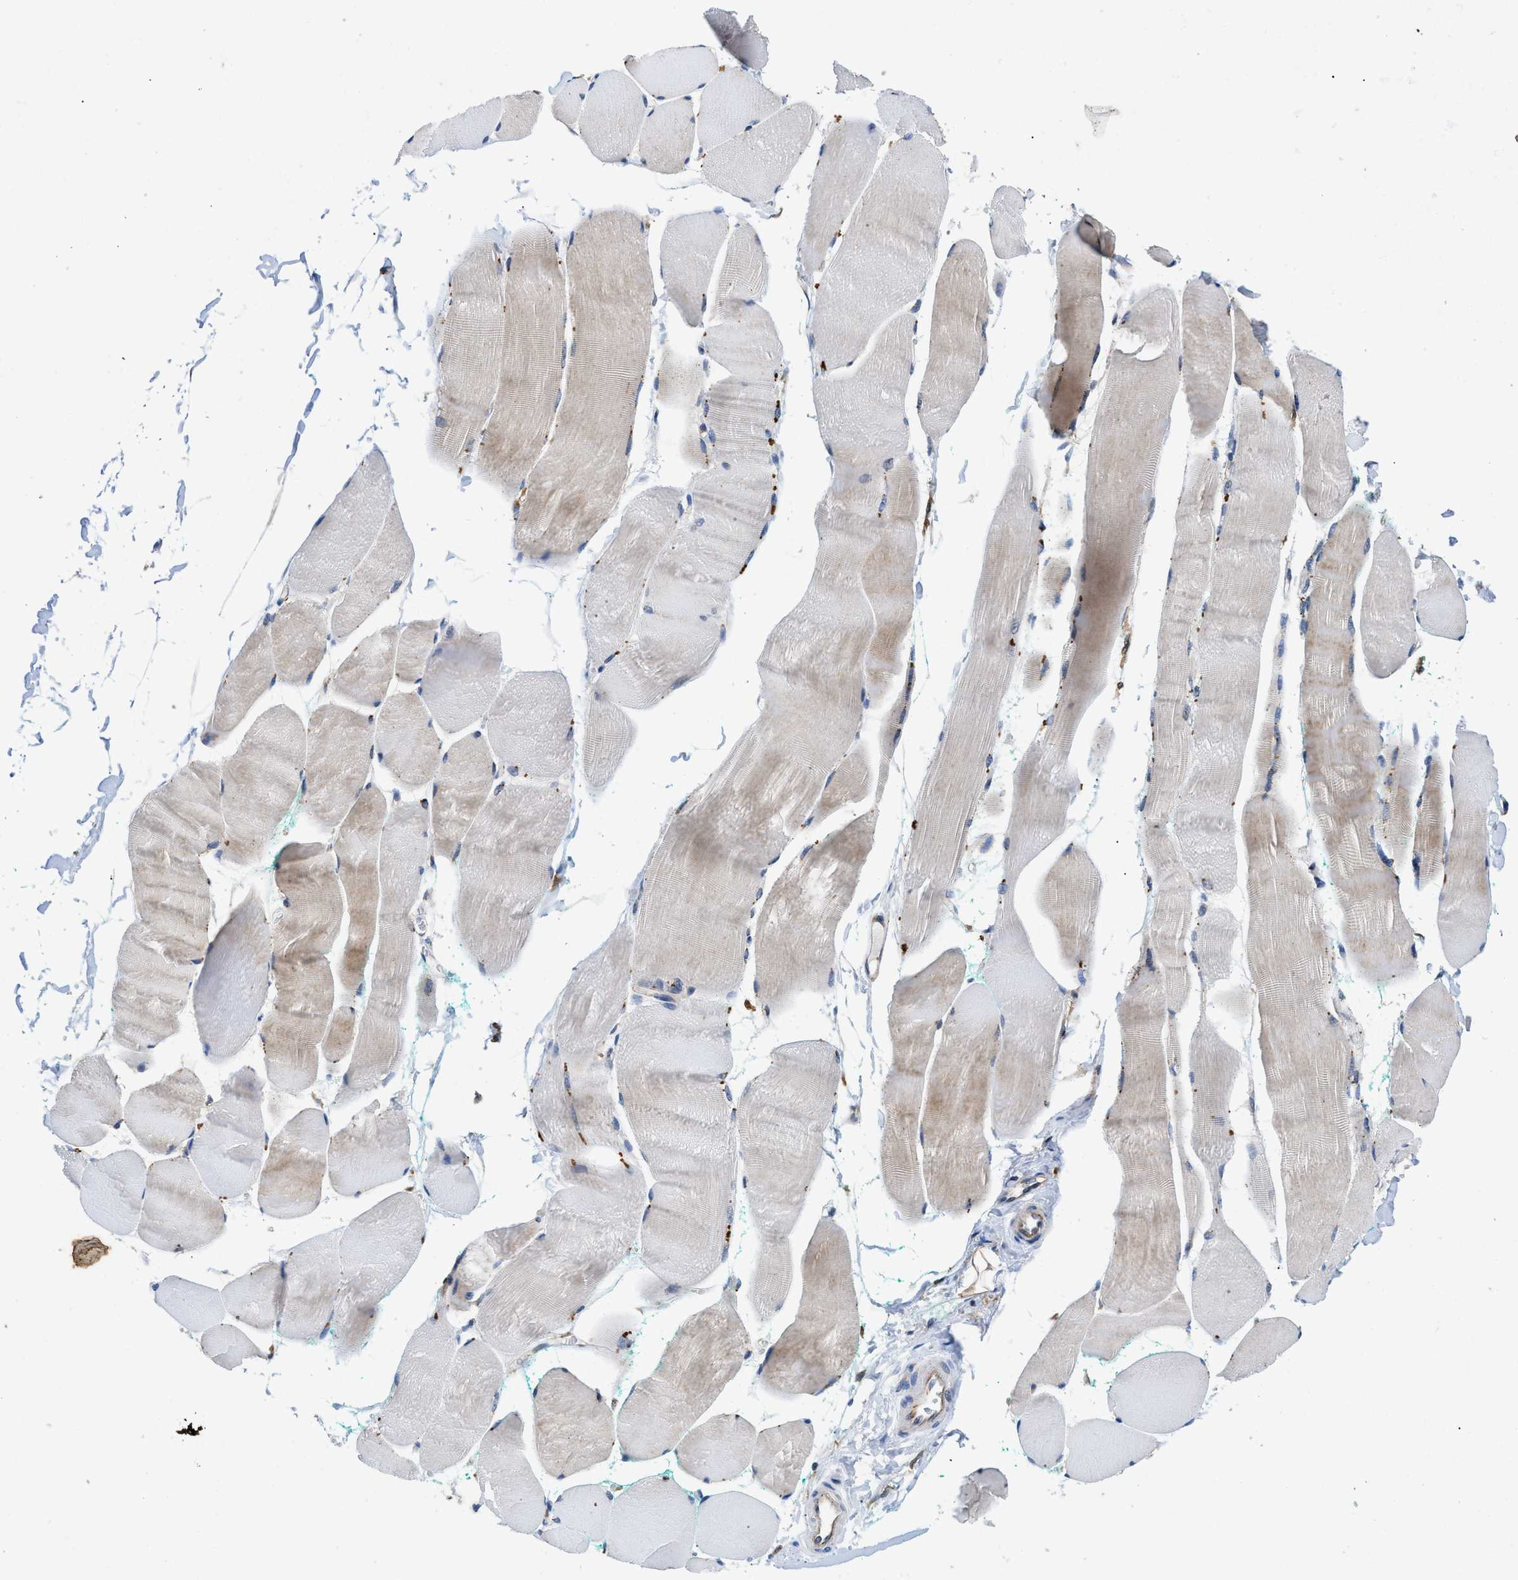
{"staining": {"intensity": "weak", "quantity": "<25%", "location": "cytoplasmic/membranous"}, "tissue": "skeletal muscle", "cell_type": "Myocytes", "image_type": "normal", "snomed": [{"axis": "morphology", "description": "Normal tissue, NOS"}, {"axis": "morphology", "description": "Squamous cell carcinoma, NOS"}, {"axis": "topography", "description": "Skeletal muscle"}], "caption": "This is a micrograph of immunohistochemistry staining of unremarkable skeletal muscle, which shows no staining in myocytes. (DAB (3,3'-diaminobenzidine) IHC with hematoxylin counter stain).", "gene": "ENPP4", "patient": {"sex": "male", "age": 51}}